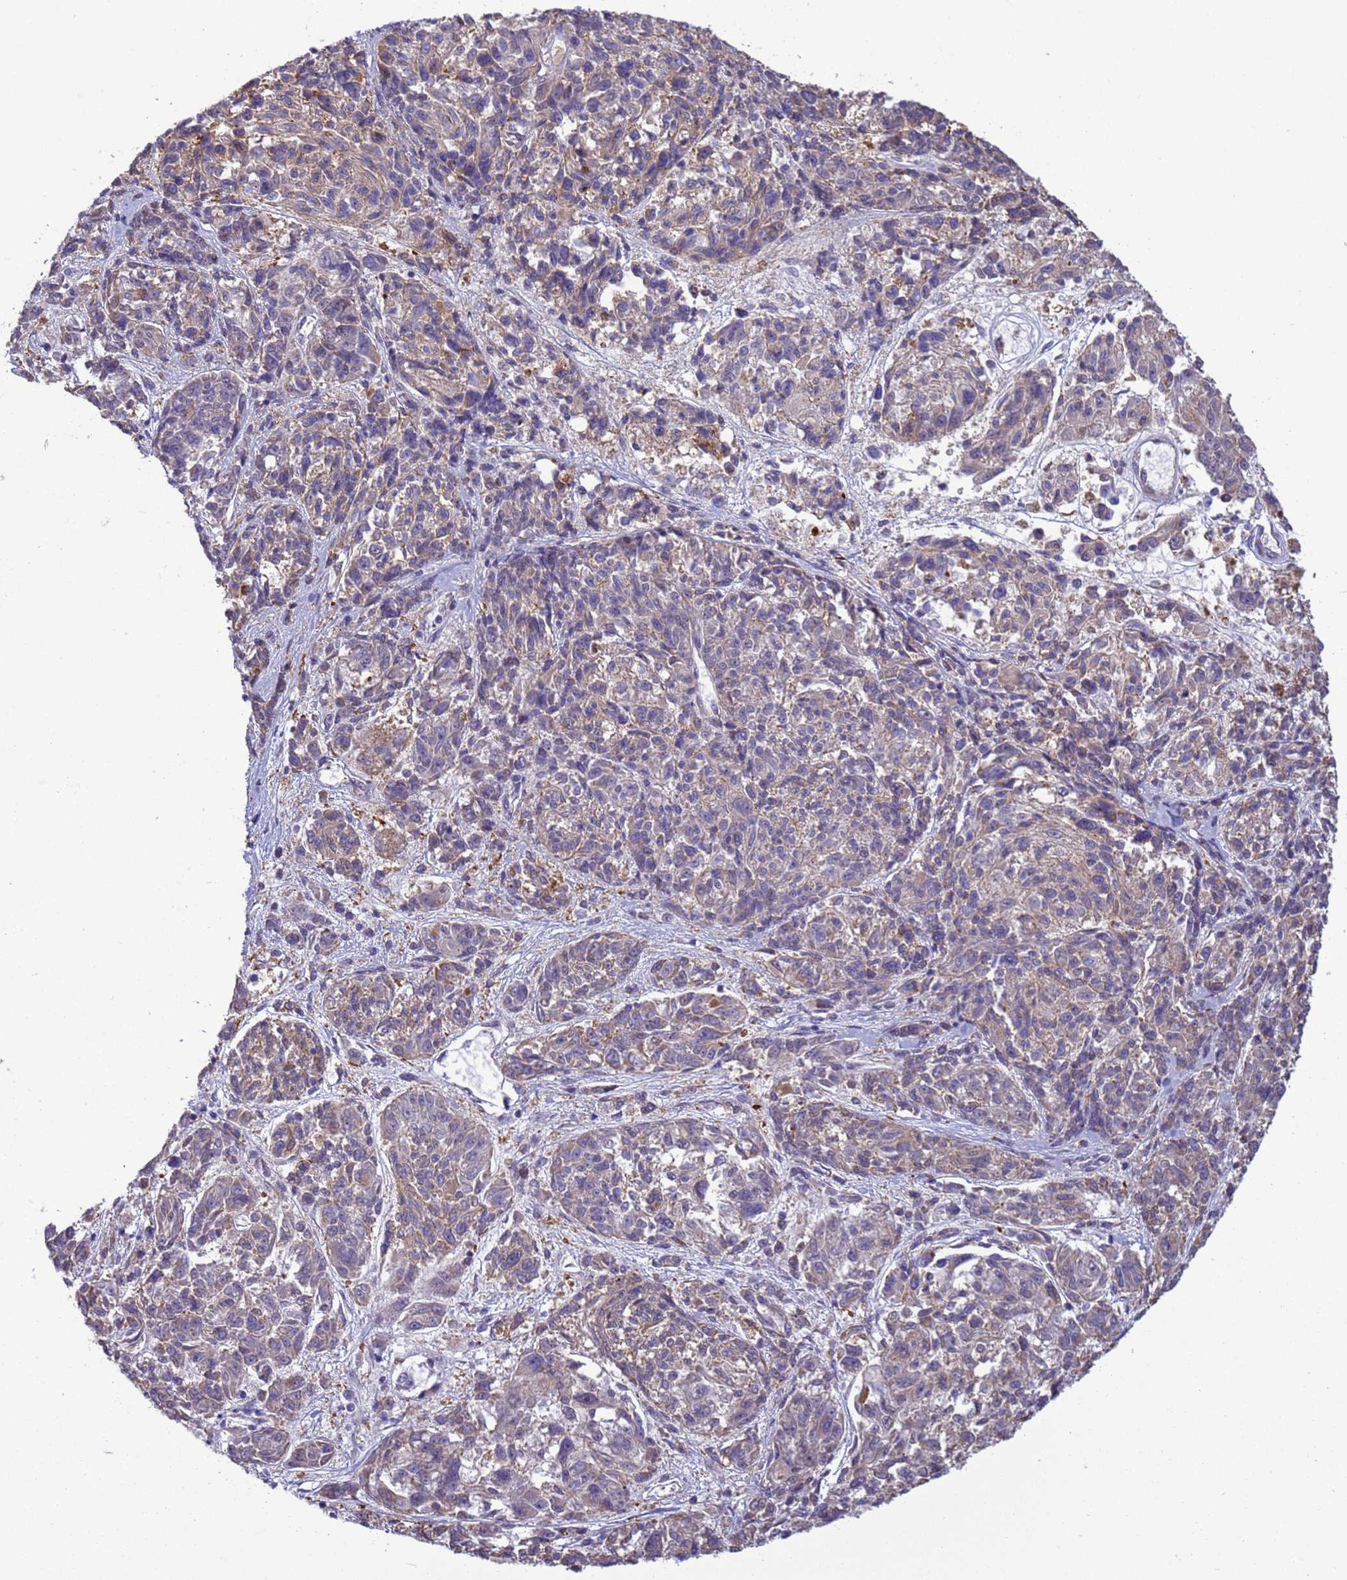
{"staining": {"intensity": "weak", "quantity": "<25%", "location": "cytoplasmic/membranous"}, "tissue": "melanoma", "cell_type": "Tumor cells", "image_type": "cancer", "snomed": [{"axis": "morphology", "description": "Malignant melanoma, NOS"}, {"axis": "topography", "description": "Skin"}], "caption": "IHC micrograph of neoplastic tissue: melanoma stained with DAB displays no significant protein staining in tumor cells.", "gene": "ITGB4", "patient": {"sex": "male", "age": 53}}